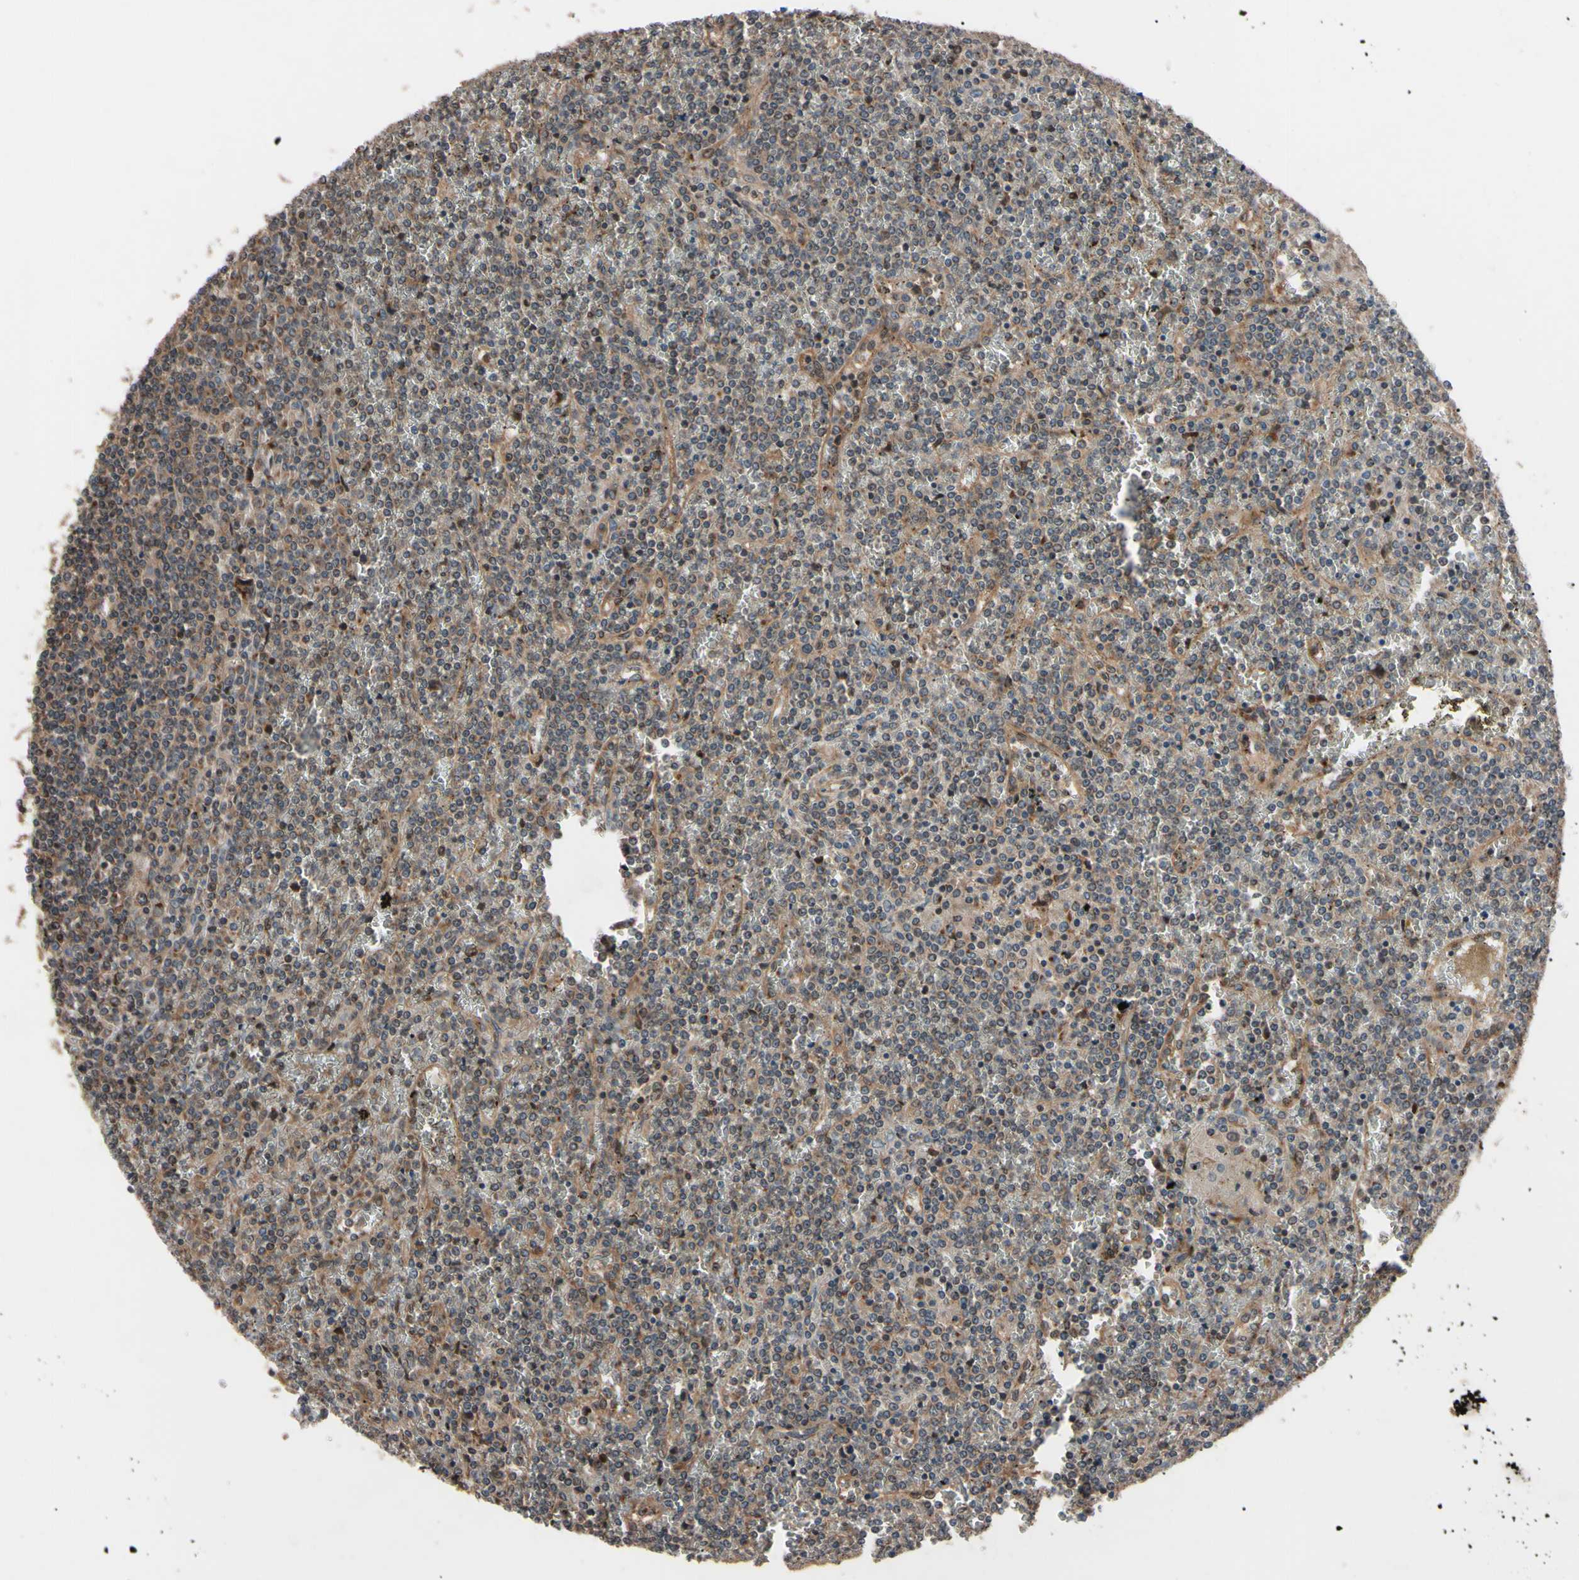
{"staining": {"intensity": "moderate", "quantity": ">75%", "location": "cytoplasmic/membranous"}, "tissue": "lymphoma", "cell_type": "Tumor cells", "image_type": "cancer", "snomed": [{"axis": "morphology", "description": "Malignant lymphoma, non-Hodgkin's type, Low grade"}, {"axis": "topography", "description": "Spleen"}], "caption": "Tumor cells show moderate cytoplasmic/membranous expression in about >75% of cells in lymphoma.", "gene": "GUCY1B1", "patient": {"sex": "female", "age": 19}}